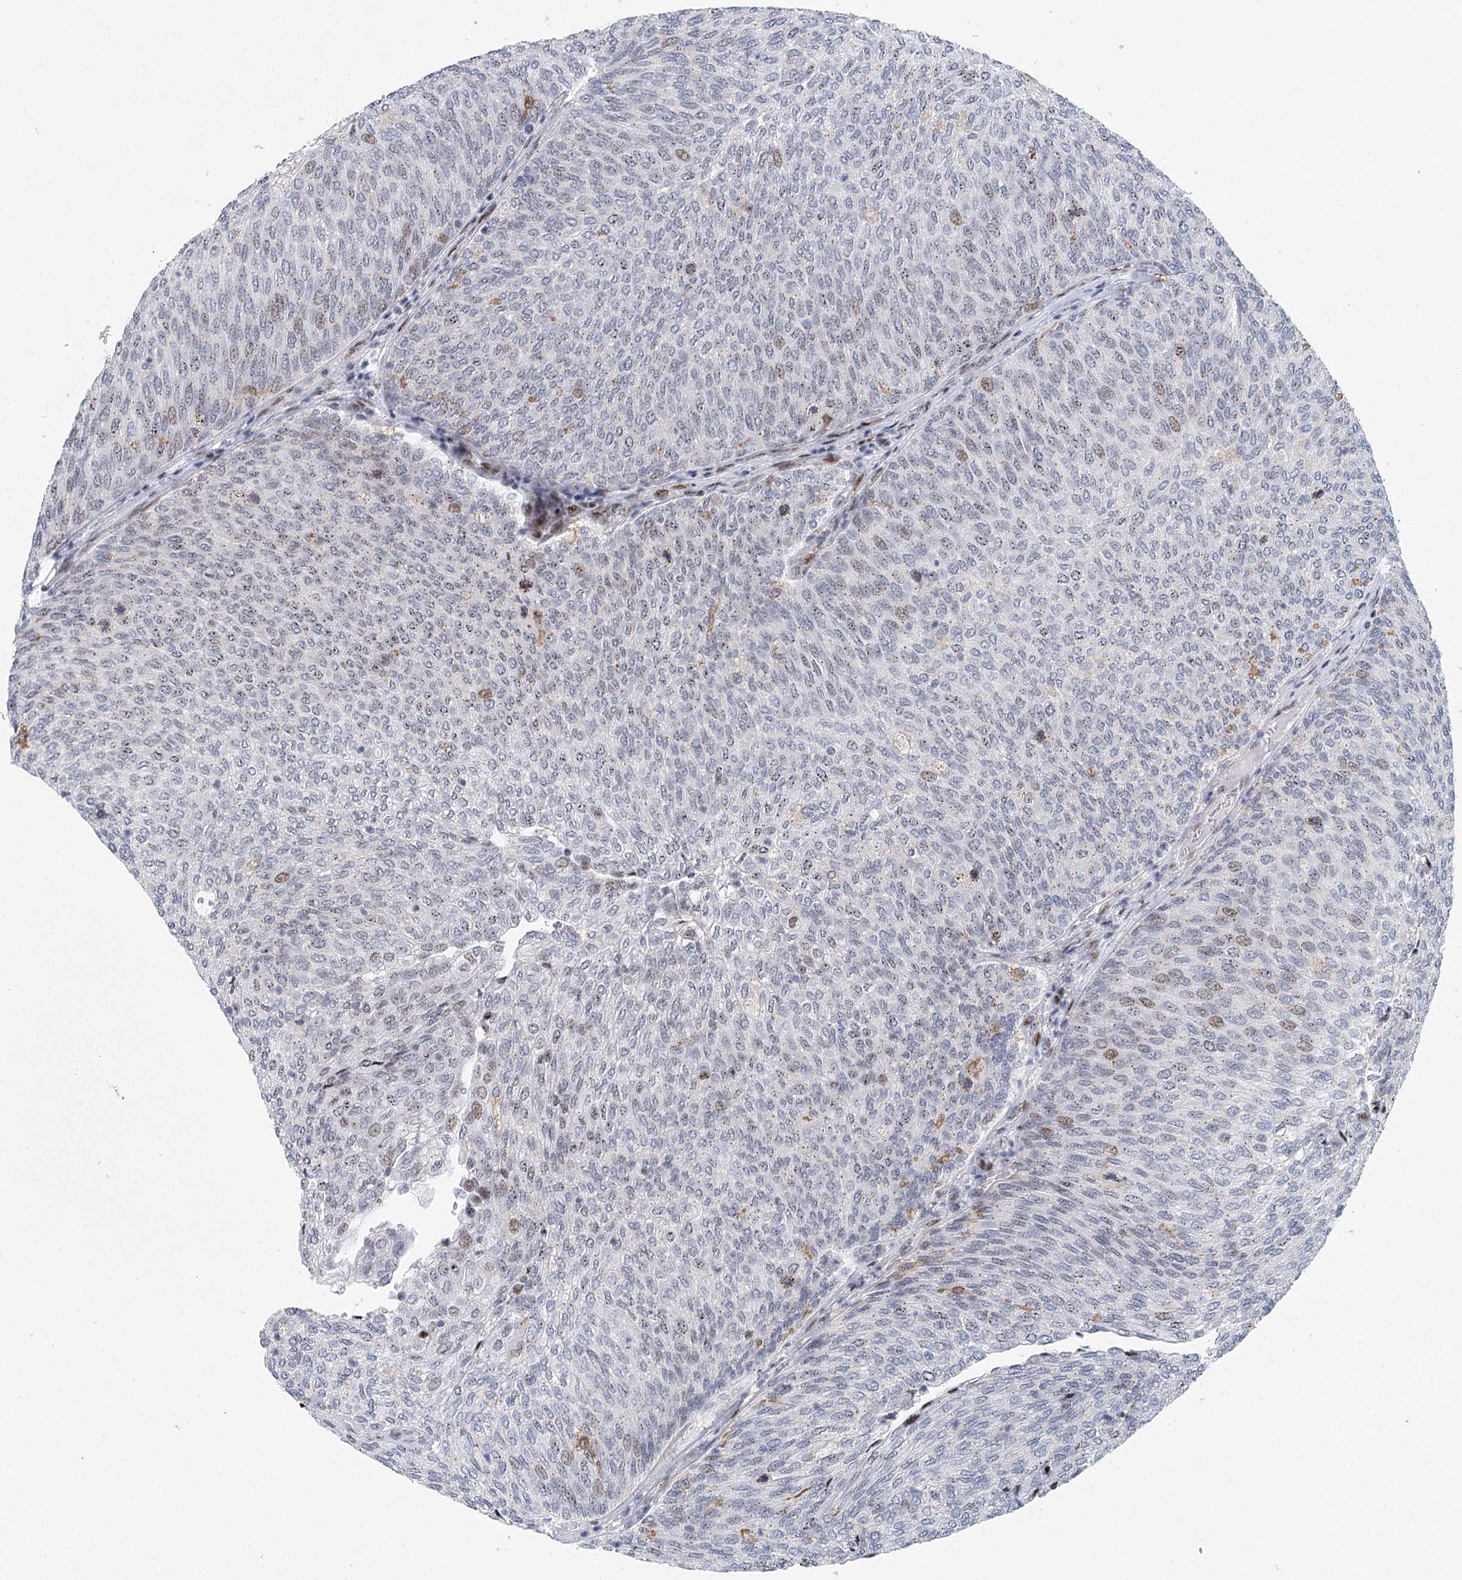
{"staining": {"intensity": "moderate", "quantity": "<25%", "location": "nuclear"}, "tissue": "urothelial cancer", "cell_type": "Tumor cells", "image_type": "cancer", "snomed": [{"axis": "morphology", "description": "Urothelial carcinoma, Low grade"}, {"axis": "topography", "description": "Urinary bladder"}], "caption": "Tumor cells exhibit moderate nuclear expression in about <25% of cells in urothelial cancer. Immunohistochemistry (ihc) stains the protein of interest in brown and the nuclei are stained blue.", "gene": "CAMTA1", "patient": {"sex": "female", "age": 79}}